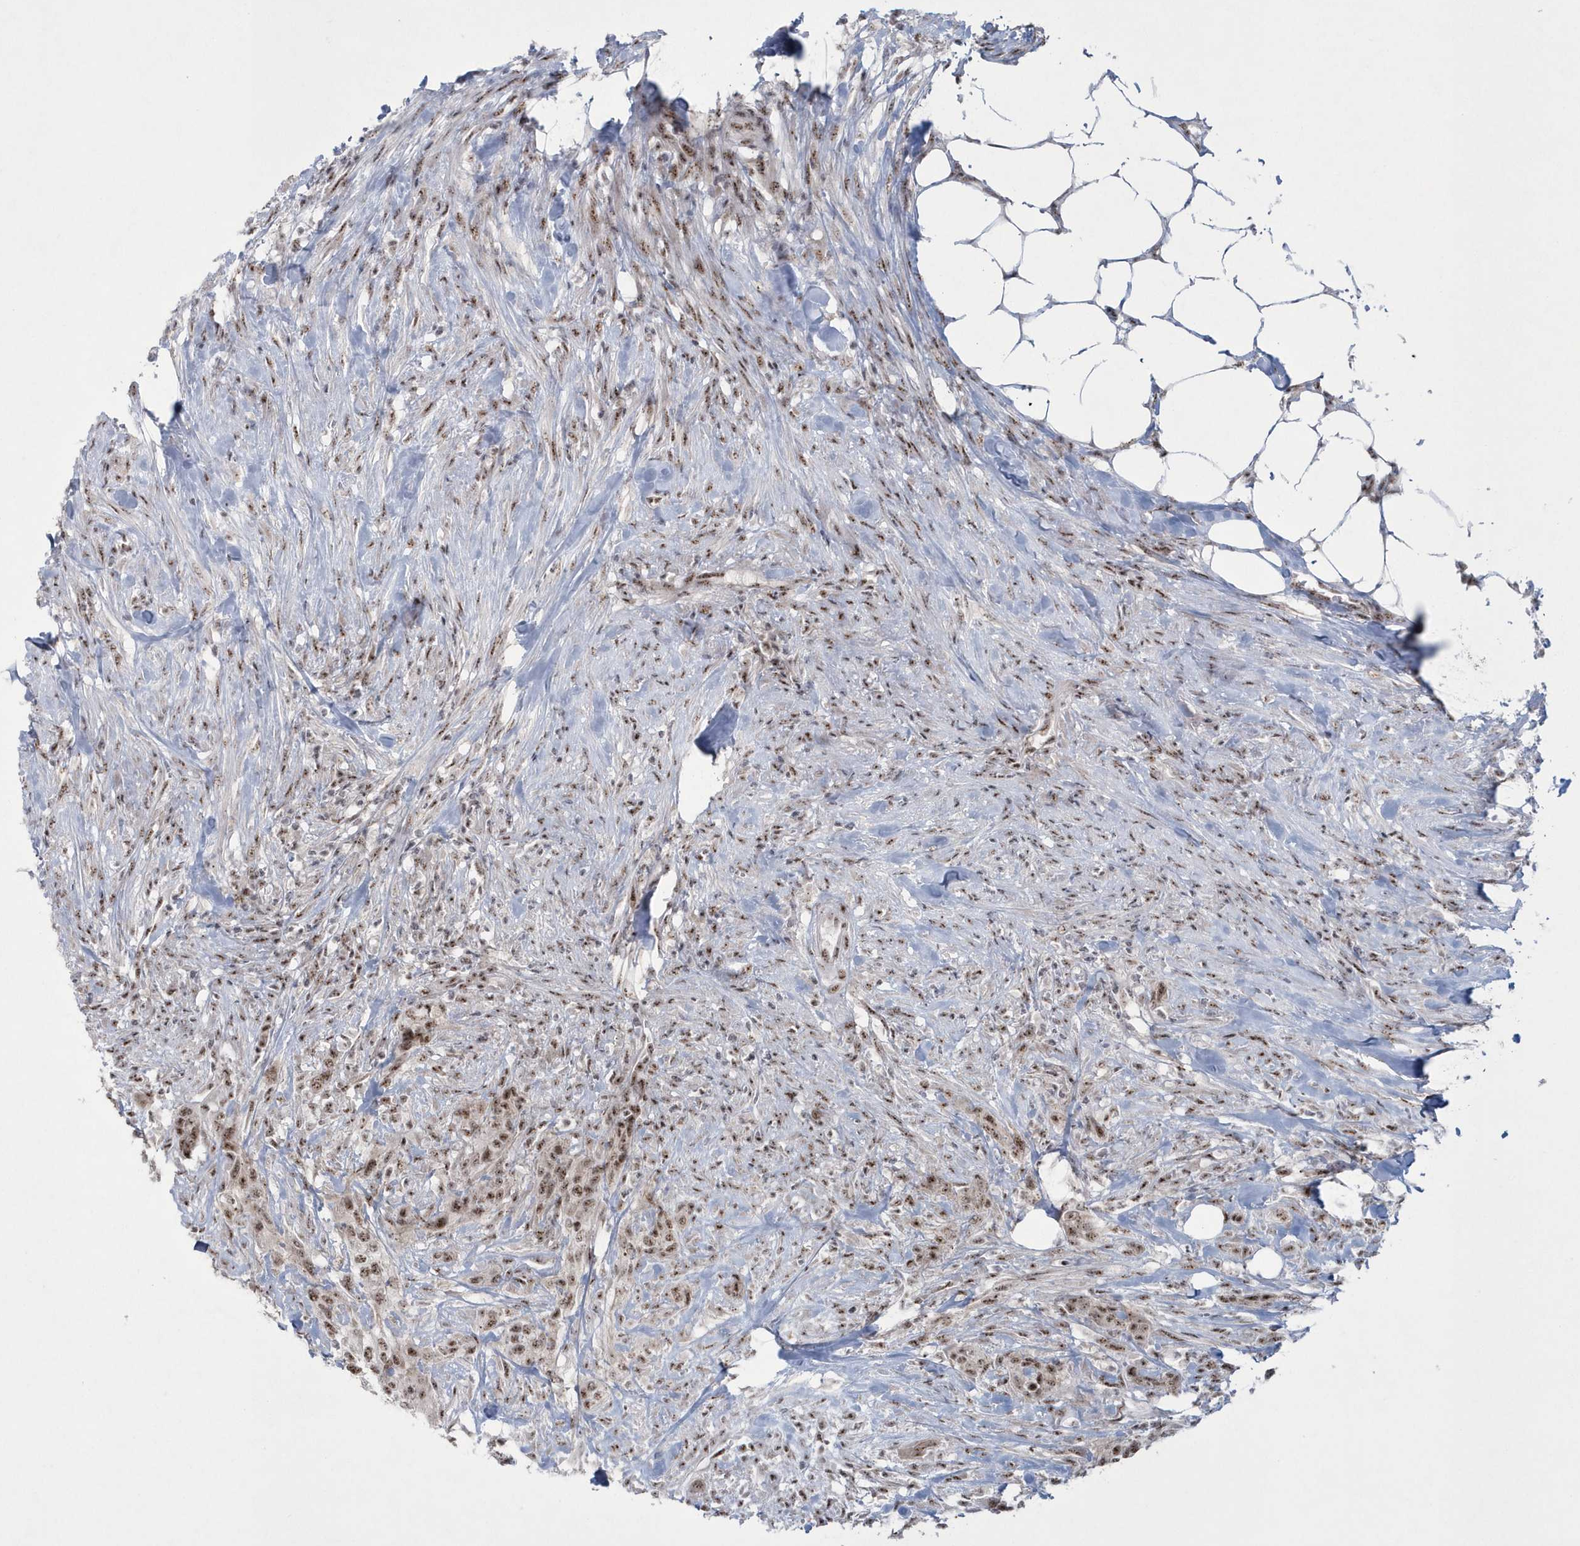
{"staining": {"intensity": "moderate", "quantity": ">75%", "location": "nuclear"}, "tissue": "urothelial cancer", "cell_type": "Tumor cells", "image_type": "cancer", "snomed": [{"axis": "morphology", "description": "Urothelial carcinoma, High grade"}, {"axis": "topography", "description": "Urinary bladder"}], "caption": "Immunohistochemical staining of human urothelial cancer shows moderate nuclear protein staining in about >75% of tumor cells. Using DAB (brown) and hematoxylin (blue) stains, captured at high magnification using brightfield microscopy.", "gene": "KDM6B", "patient": {"sex": "male", "age": 35}}